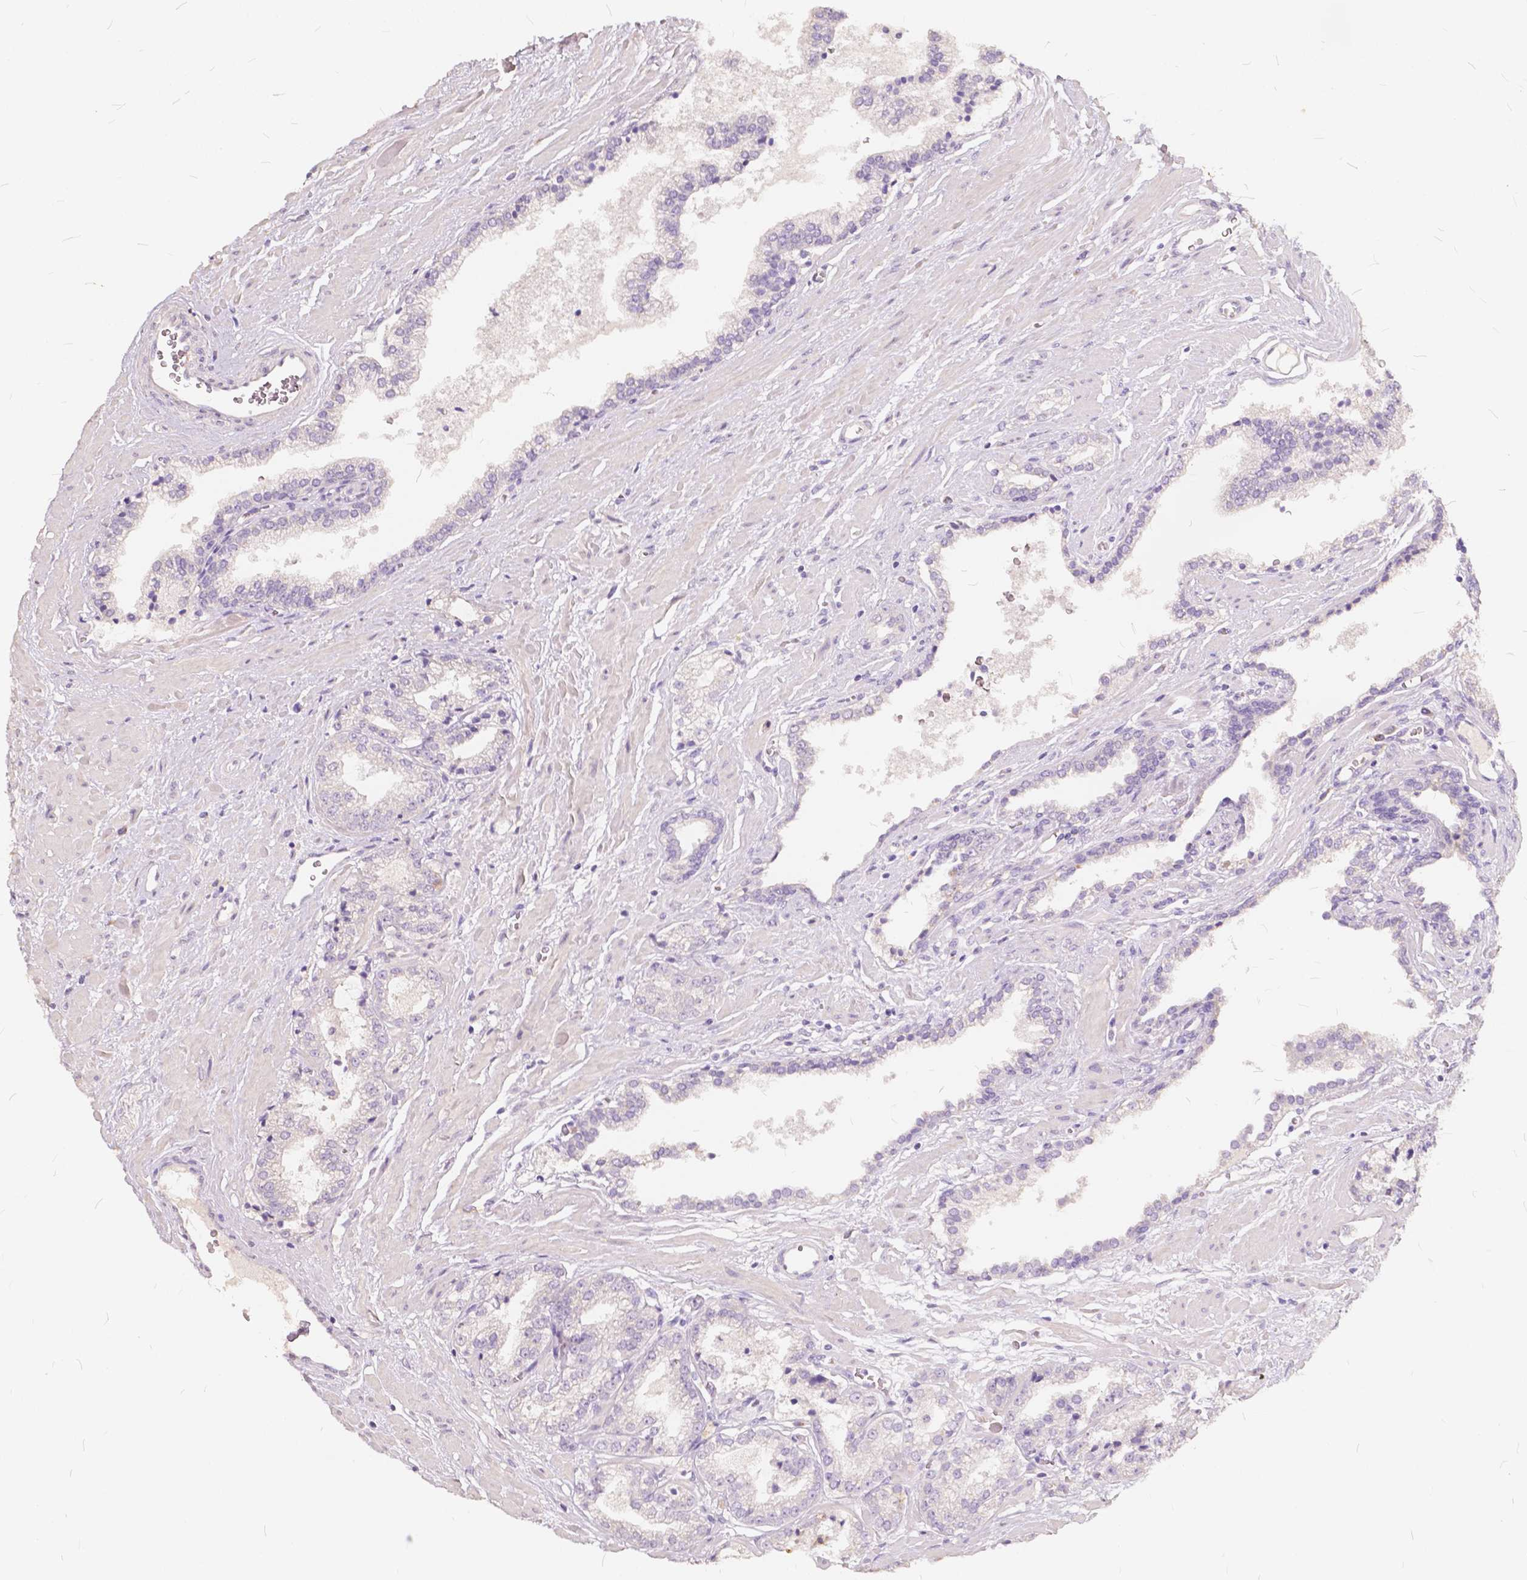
{"staining": {"intensity": "negative", "quantity": "none", "location": "none"}, "tissue": "prostate cancer", "cell_type": "Tumor cells", "image_type": "cancer", "snomed": [{"axis": "morphology", "description": "Adenocarcinoma, Low grade"}, {"axis": "topography", "description": "Prostate"}], "caption": "Tumor cells show no significant staining in adenocarcinoma (low-grade) (prostate).", "gene": "SLC7A8", "patient": {"sex": "male", "age": 60}}